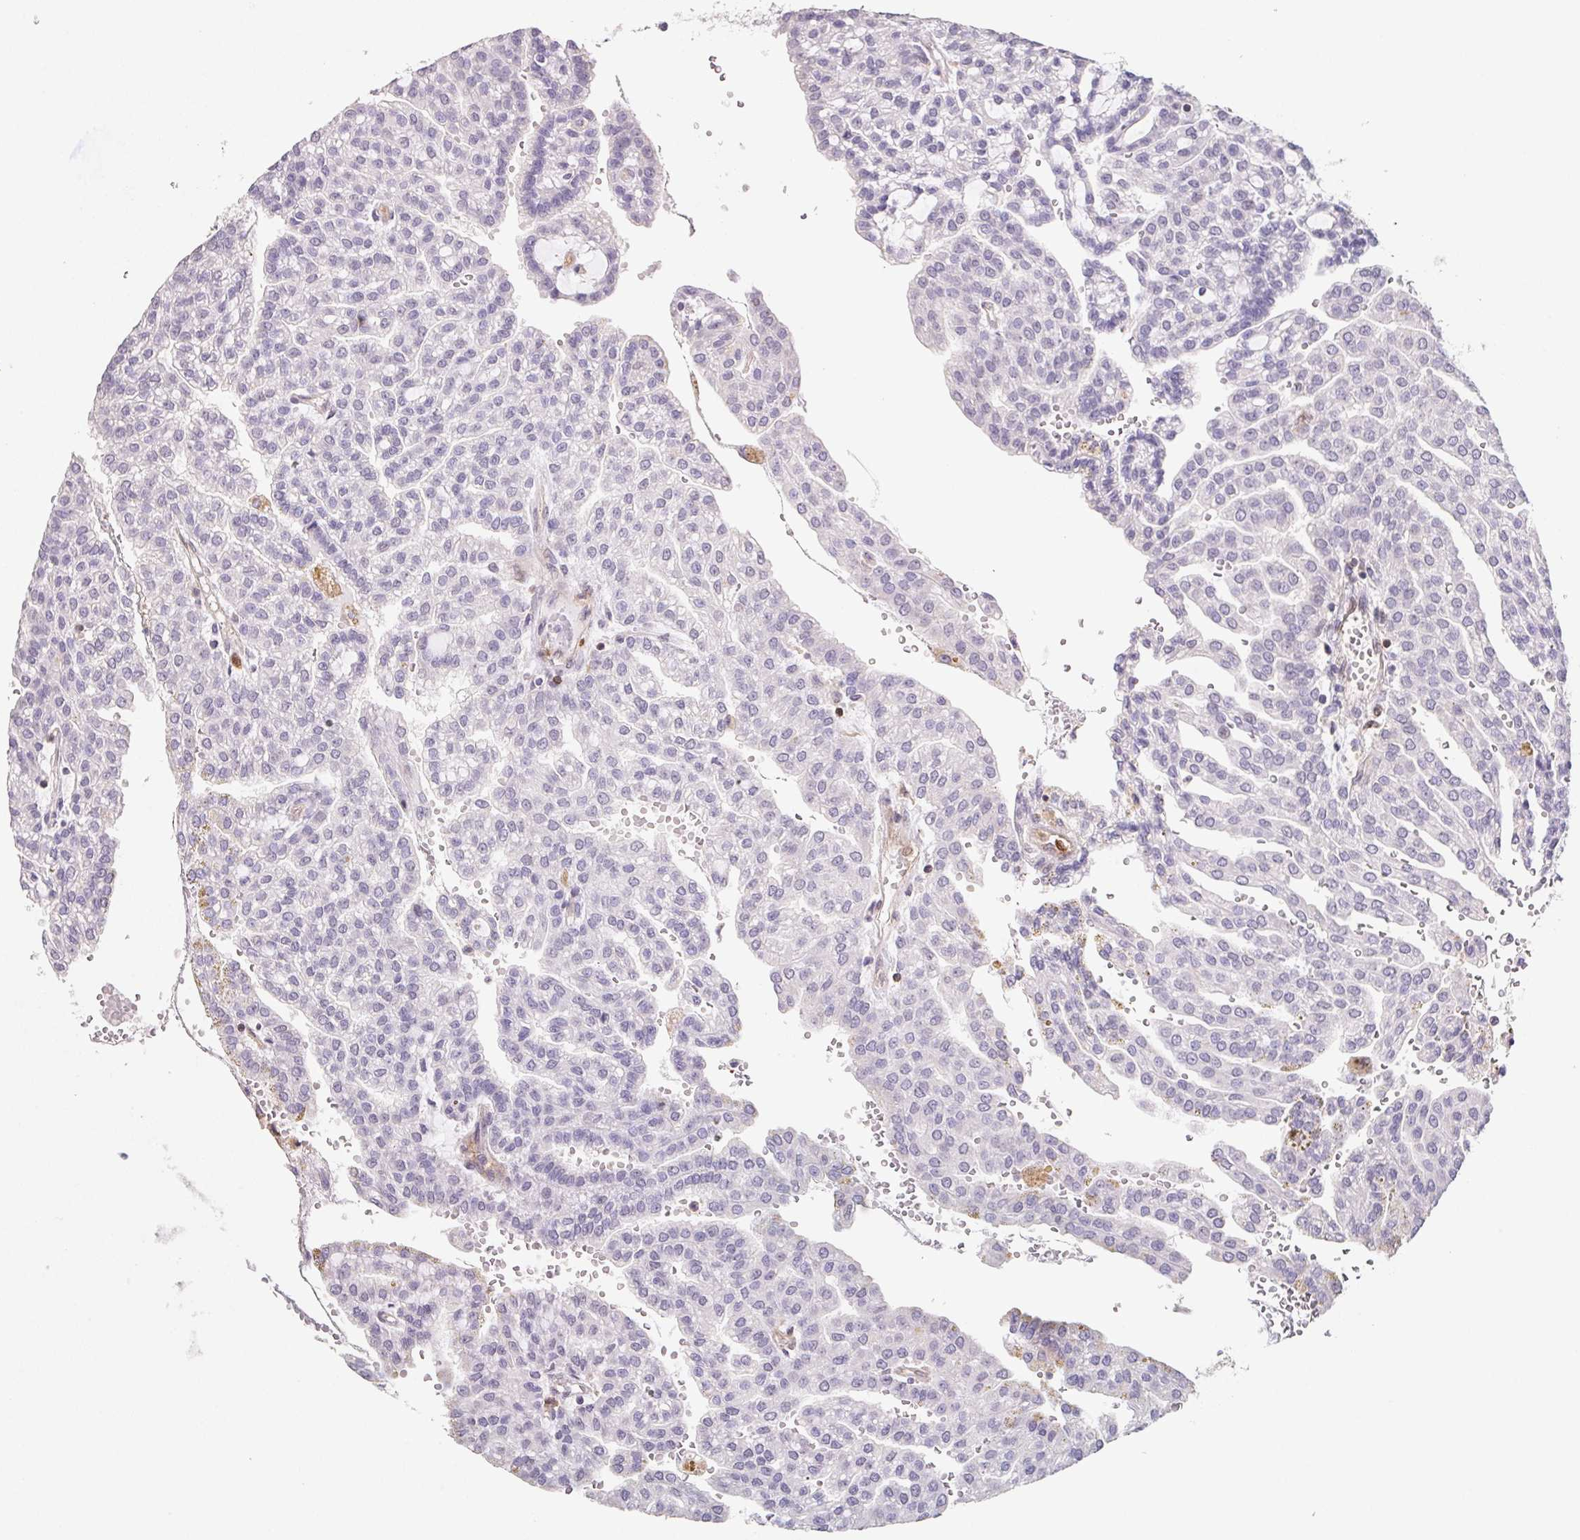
{"staining": {"intensity": "negative", "quantity": "none", "location": "none"}, "tissue": "renal cancer", "cell_type": "Tumor cells", "image_type": "cancer", "snomed": [{"axis": "morphology", "description": "Adenocarcinoma, NOS"}, {"axis": "topography", "description": "Kidney"}], "caption": "High magnification brightfield microscopy of renal cancer (adenocarcinoma) stained with DAB (brown) and counterstained with hematoxylin (blue): tumor cells show no significant staining.", "gene": "GBP1", "patient": {"sex": "male", "age": 63}}